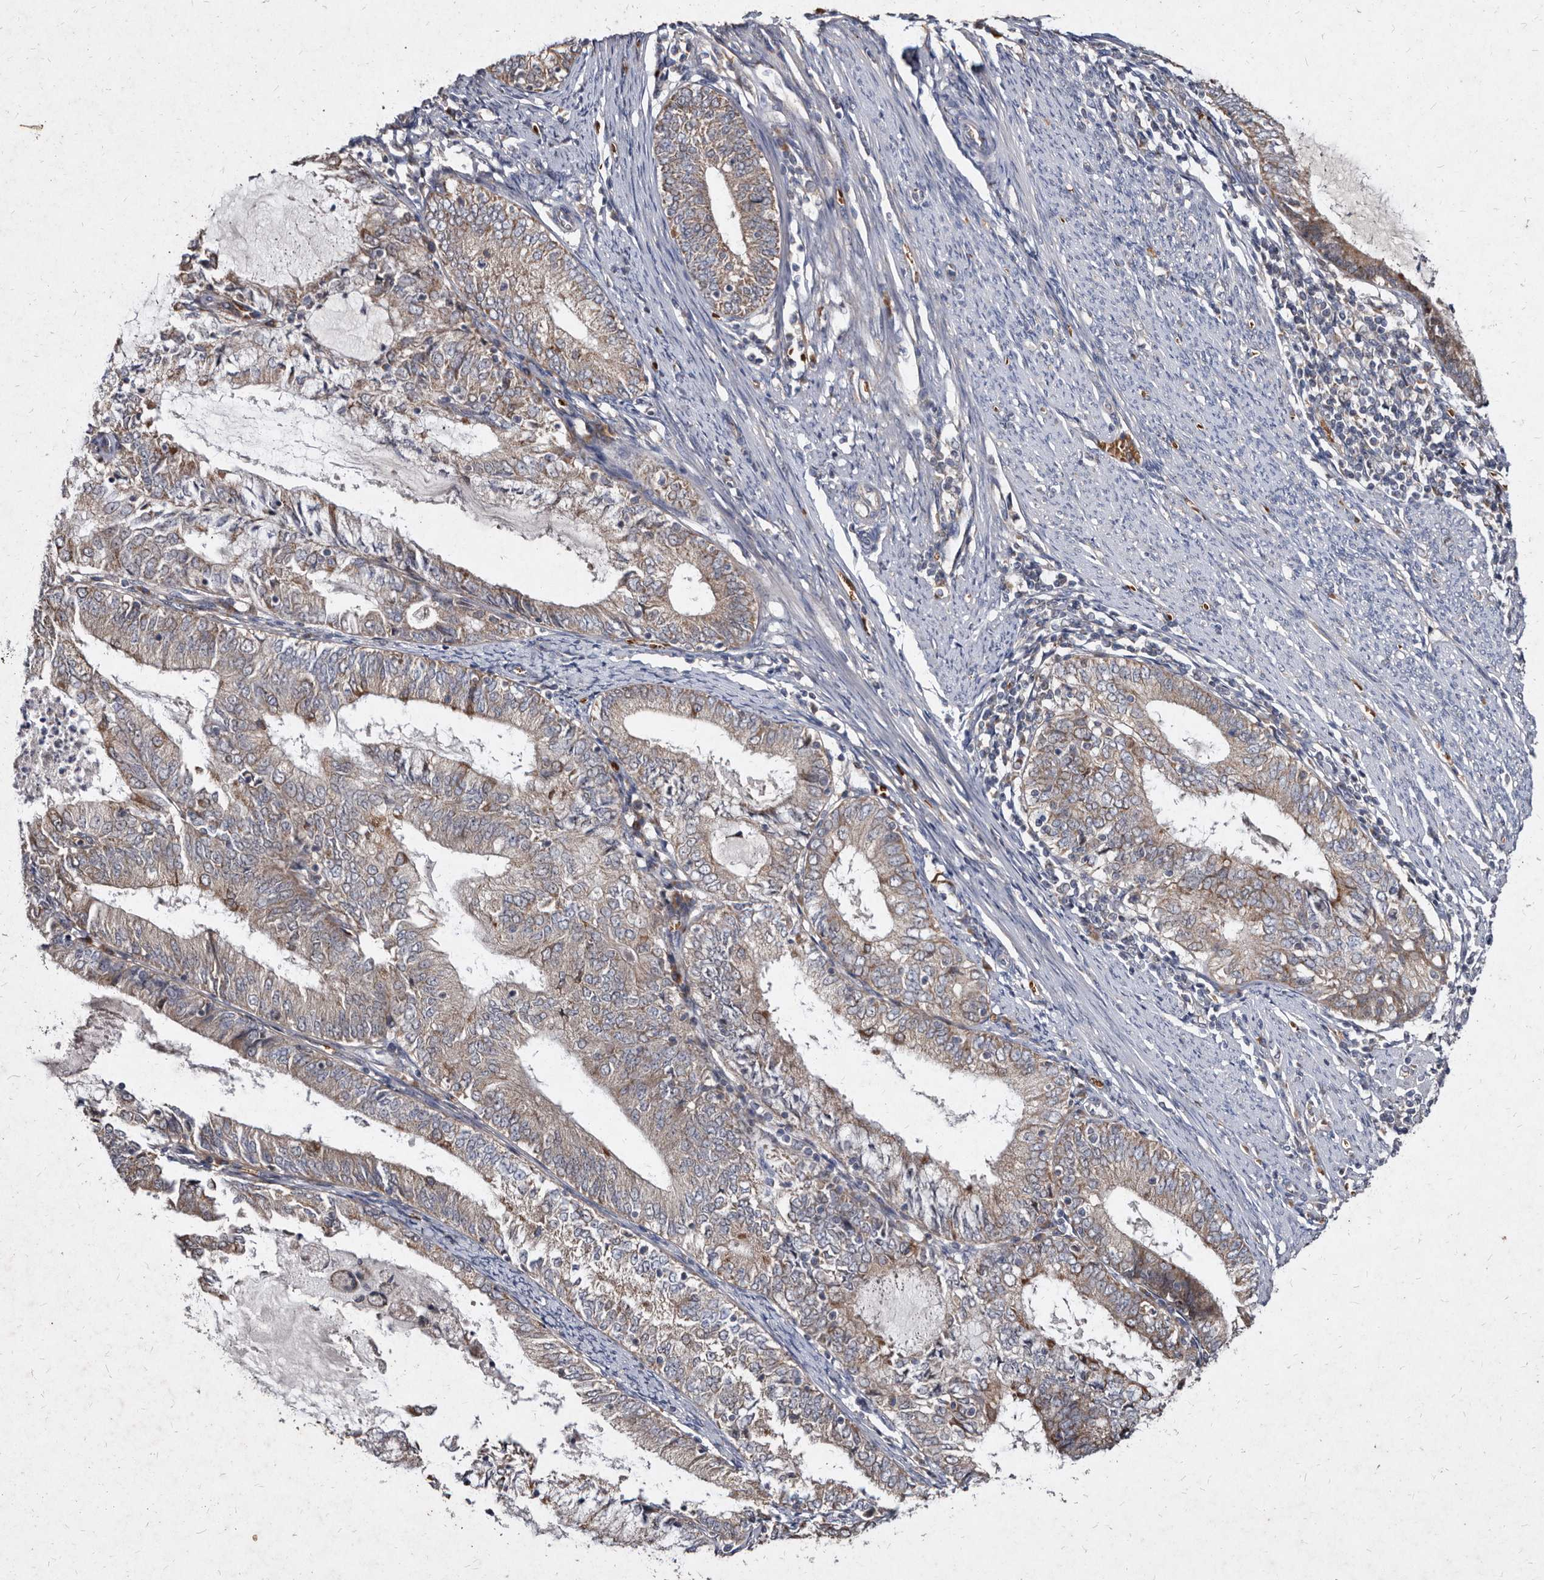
{"staining": {"intensity": "weak", "quantity": "25%-75%", "location": "cytoplasmic/membranous"}, "tissue": "endometrial cancer", "cell_type": "Tumor cells", "image_type": "cancer", "snomed": [{"axis": "morphology", "description": "Adenocarcinoma, NOS"}, {"axis": "topography", "description": "Endometrium"}], "caption": "Protein expression analysis of adenocarcinoma (endometrial) displays weak cytoplasmic/membranous expression in about 25%-75% of tumor cells.", "gene": "YPEL3", "patient": {"sex": "female", "age": 57}}